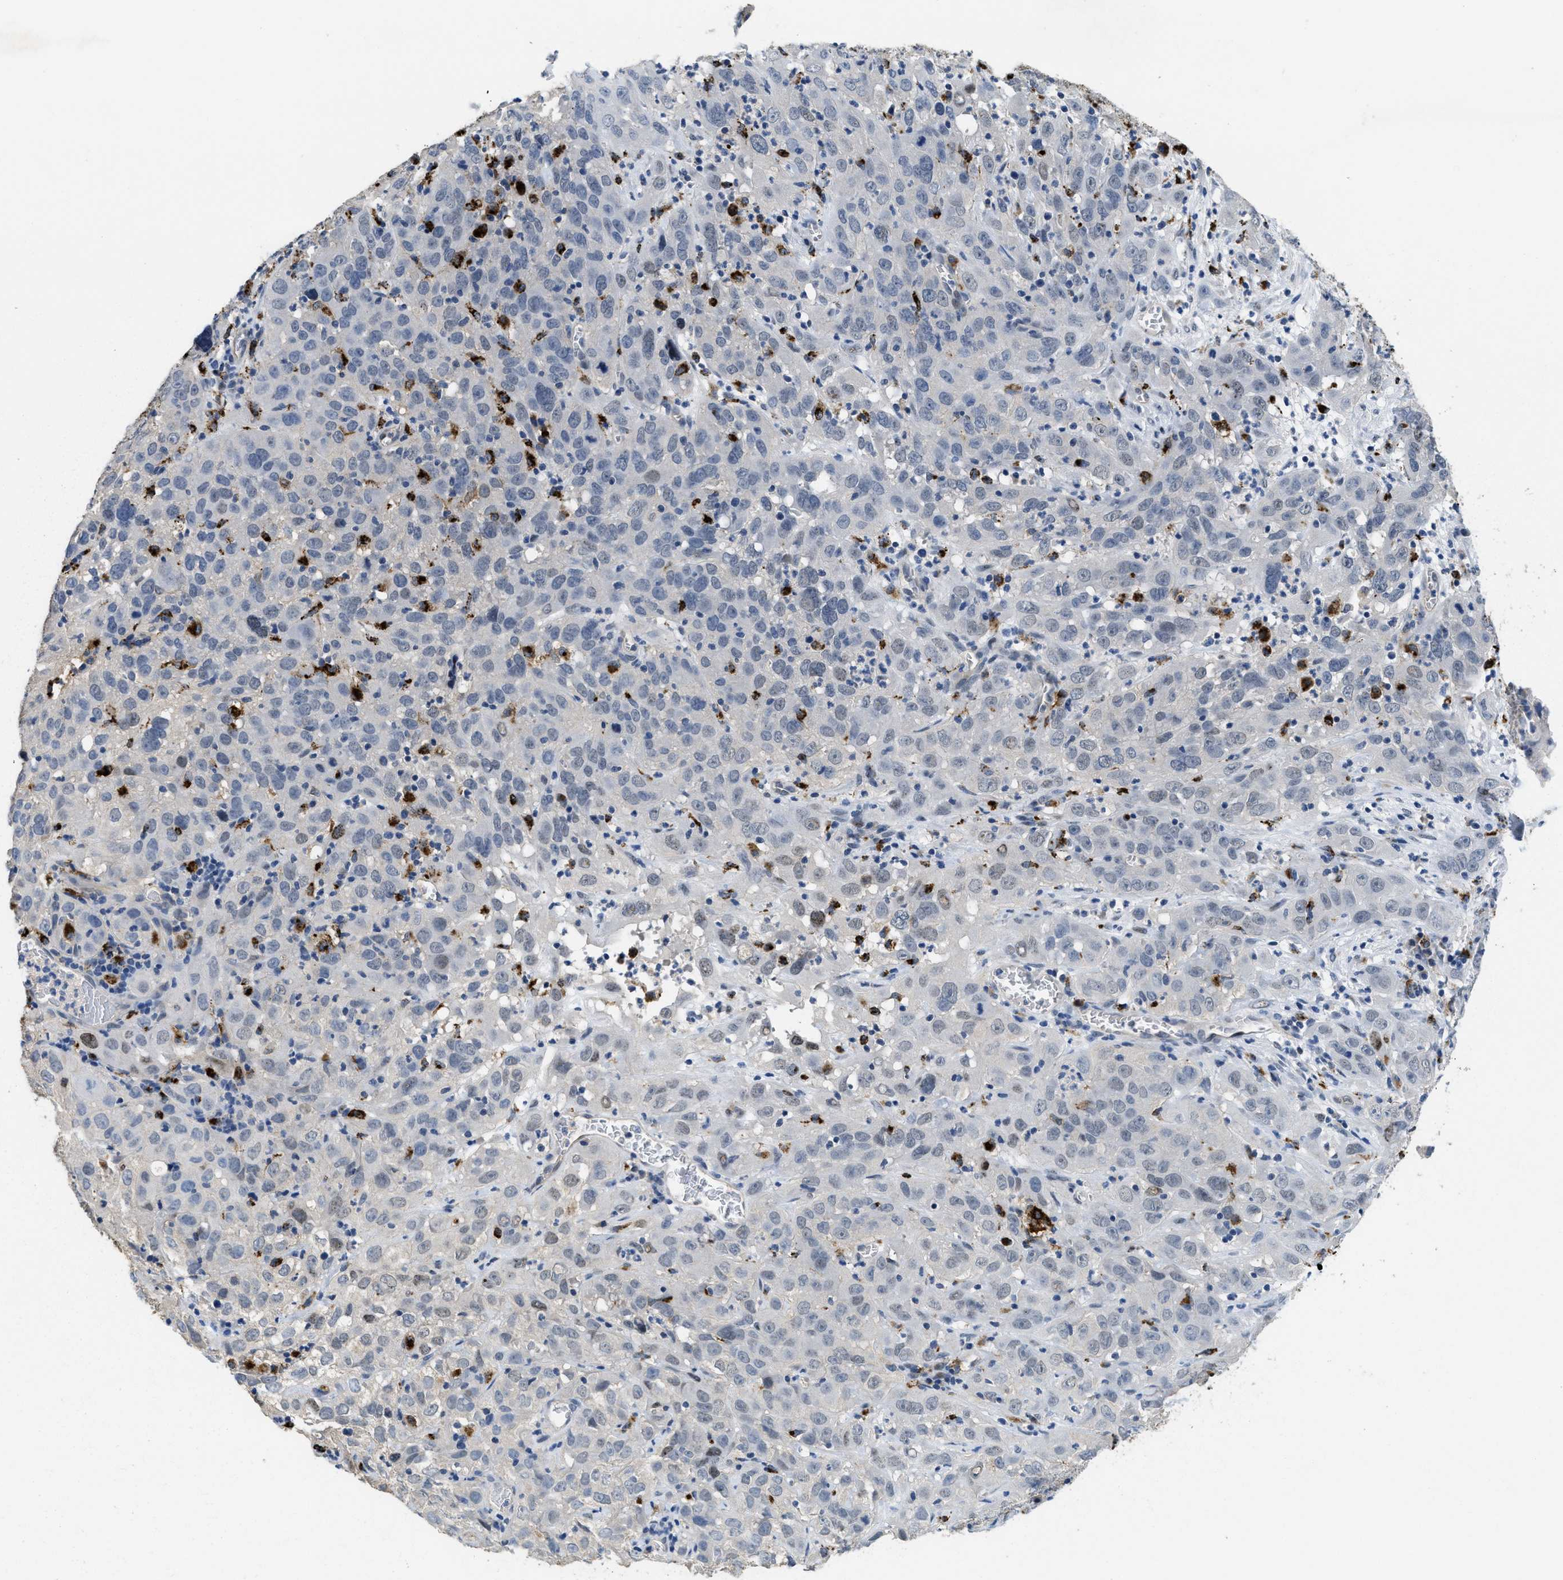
{"staining": {"intensity": "negative", "quantity": "none", "location": "none"}, "tissue": "cervical cancer", "cell_type": "Tumor cells", "image_type": "cancer", "snomed": [{"axis": "morphology", "description": "Squamous cell carcinoma, NOS"}, {"axis": "topography", "description": "Cervix"}], "caption": "A photomicrograph of cervical squamous cell carcinoma stained for a protein demonstrates no brown staining in tumor cells.", "gene": "BMPR2", "patient": {"sex": "female", "age": 32}}